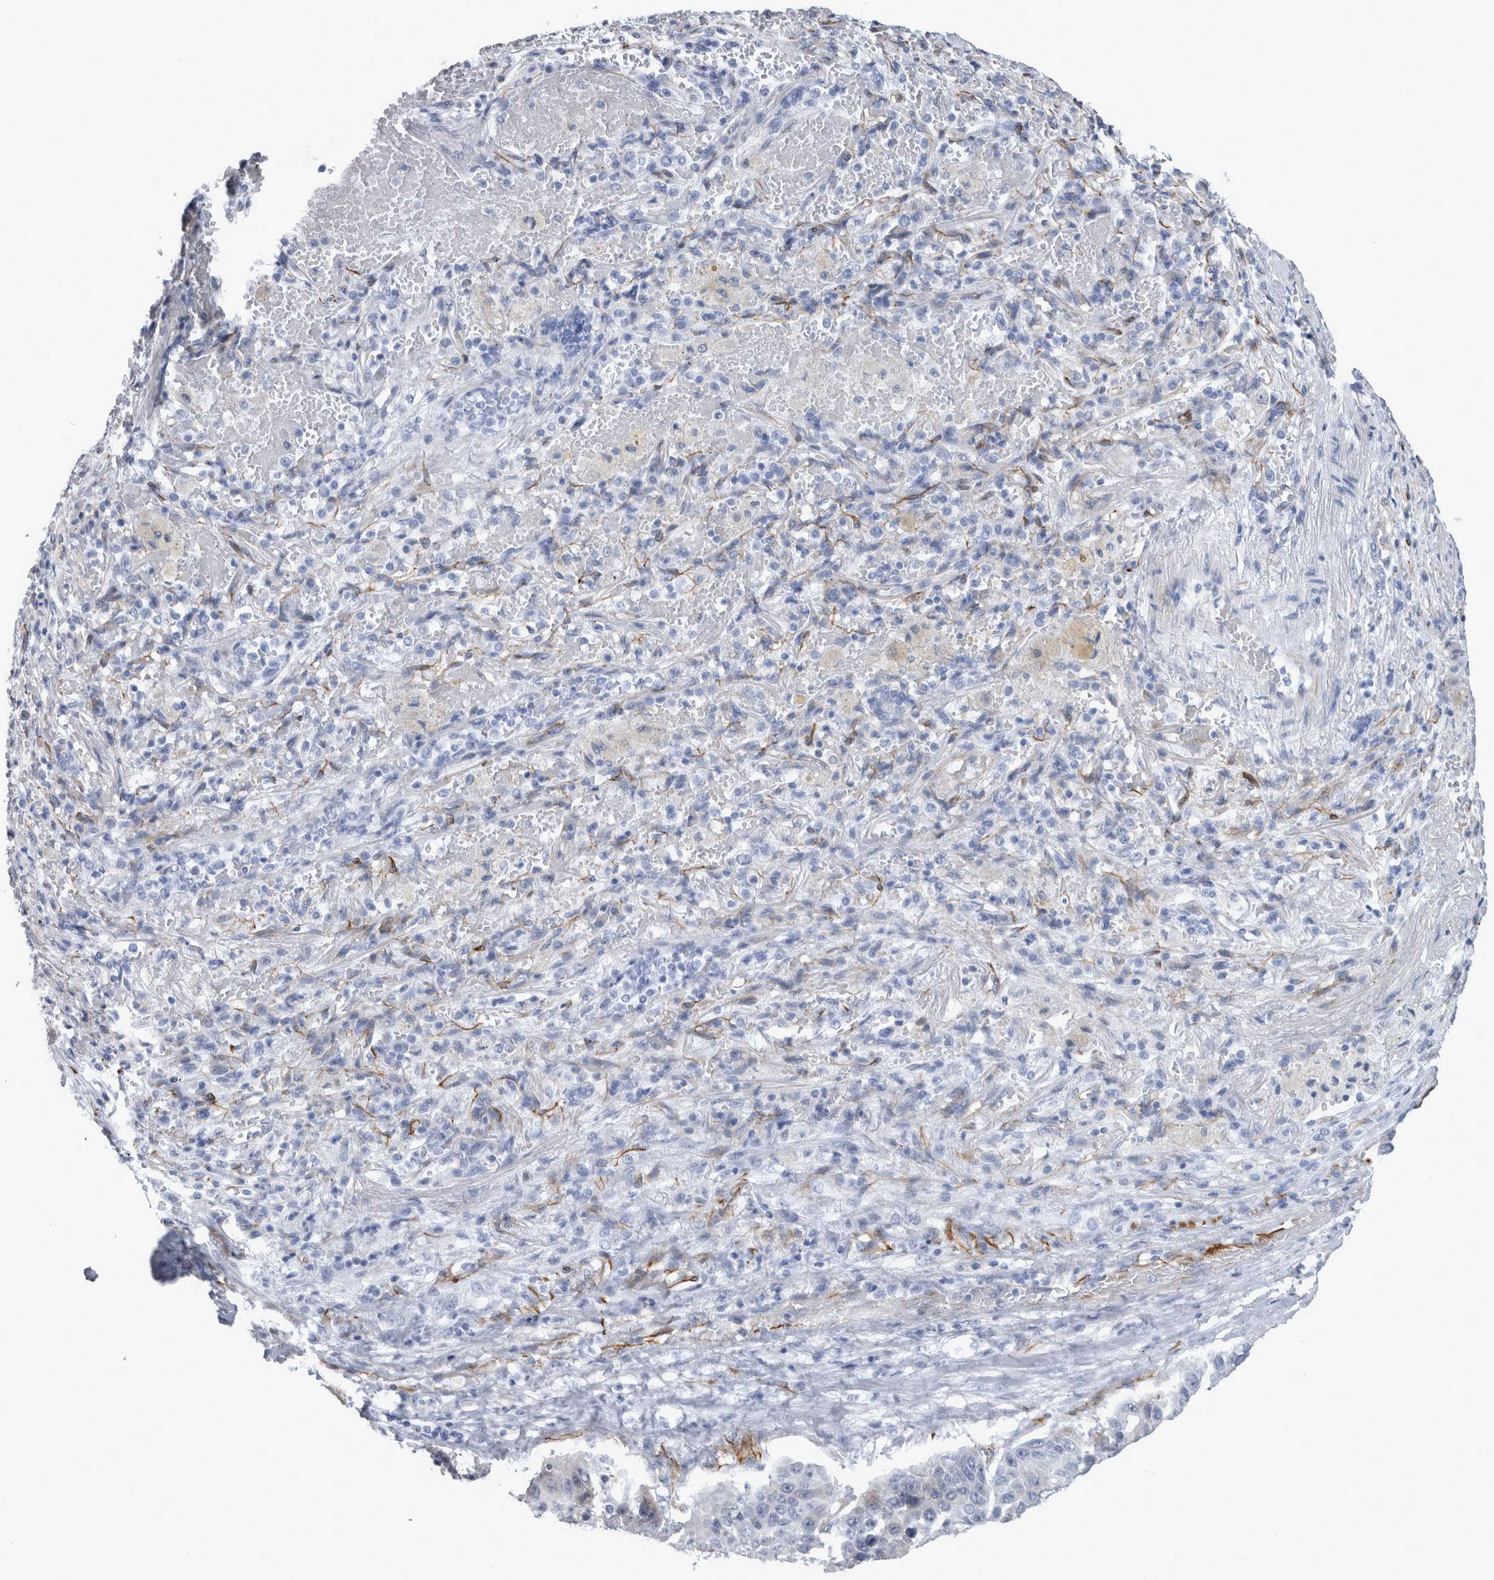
{"staining": {"intensity": "negative", "quantity": "none", "location": "none"}, "tissue": "lung cancer", "cell_type": "Tumor cells", "image_type": "cancer", "snomed": [{"axis": "morphology", "description": "Squamous cell carcinoma, NOS"}, {"axis": "topography", "description": "Lung"}], "caption": "This is a histopathology image of immunohistochemistry (IHC) staining of lung squamous cell carcinoma, which shows no staining in tumor cells.", "gene": "VWDE", "patient": {"sex": "male", "age": 61}}